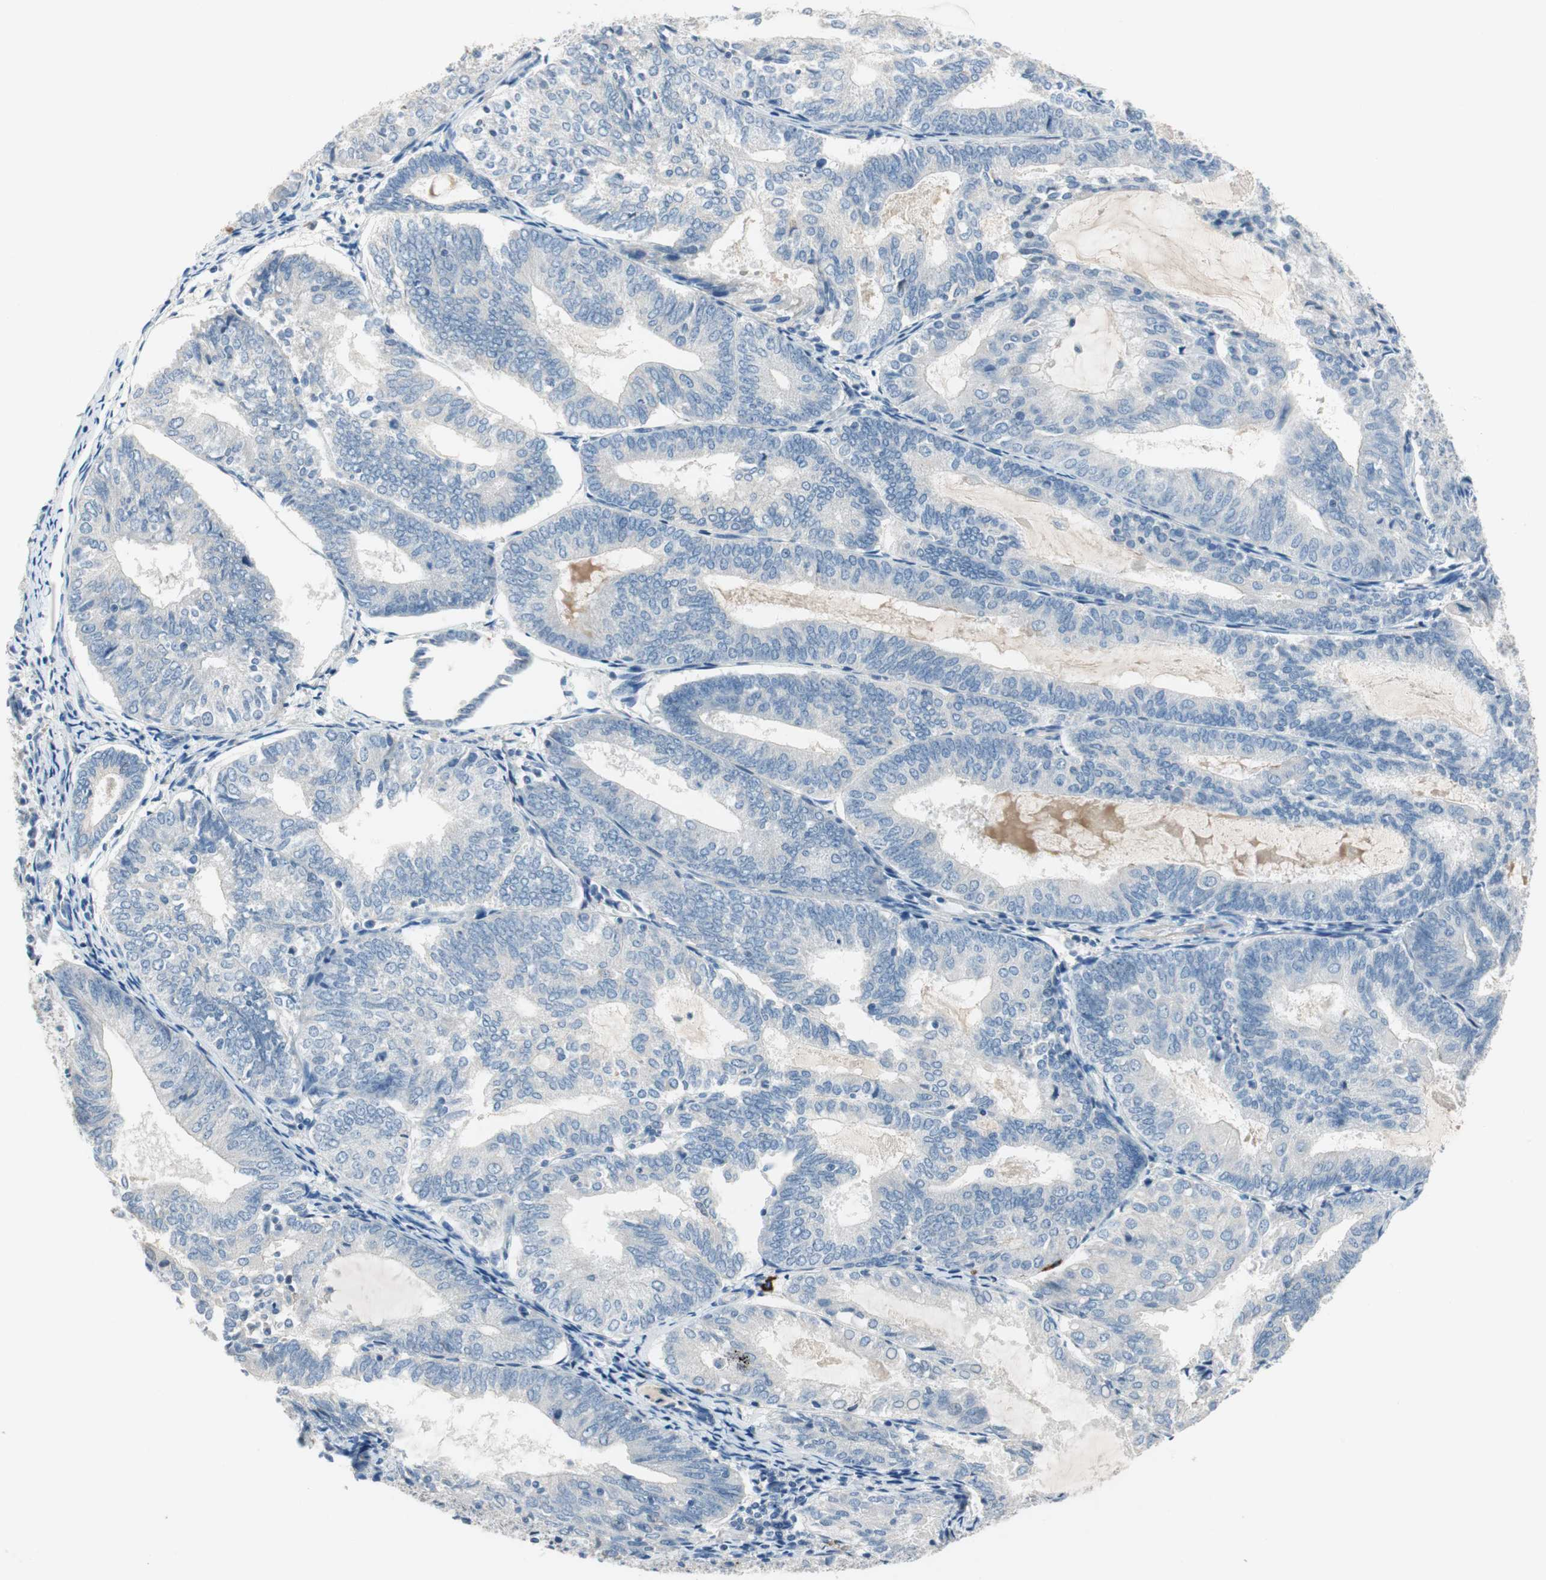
{"staining": {"intensity": "negative", "quantity": "none", "location": "none"}, "tissue": "endometrial cancer", "cell_type": "Tumor cells", "image_type": "cancer", "snomed": [{"axis": "morphology", "description": "Adenocarcinoma, NOS"}, {"axis": "topography", "description": "Endometrium"}], "caption": "High power microscopy micrograph of an immunohistochemistry photomicrograph of endometrial cancer (adenocarcinoma), revealing no significant expression in tumor cells.", "gene": "CPA3", "patient": {"sex": "female", "age": 81}}